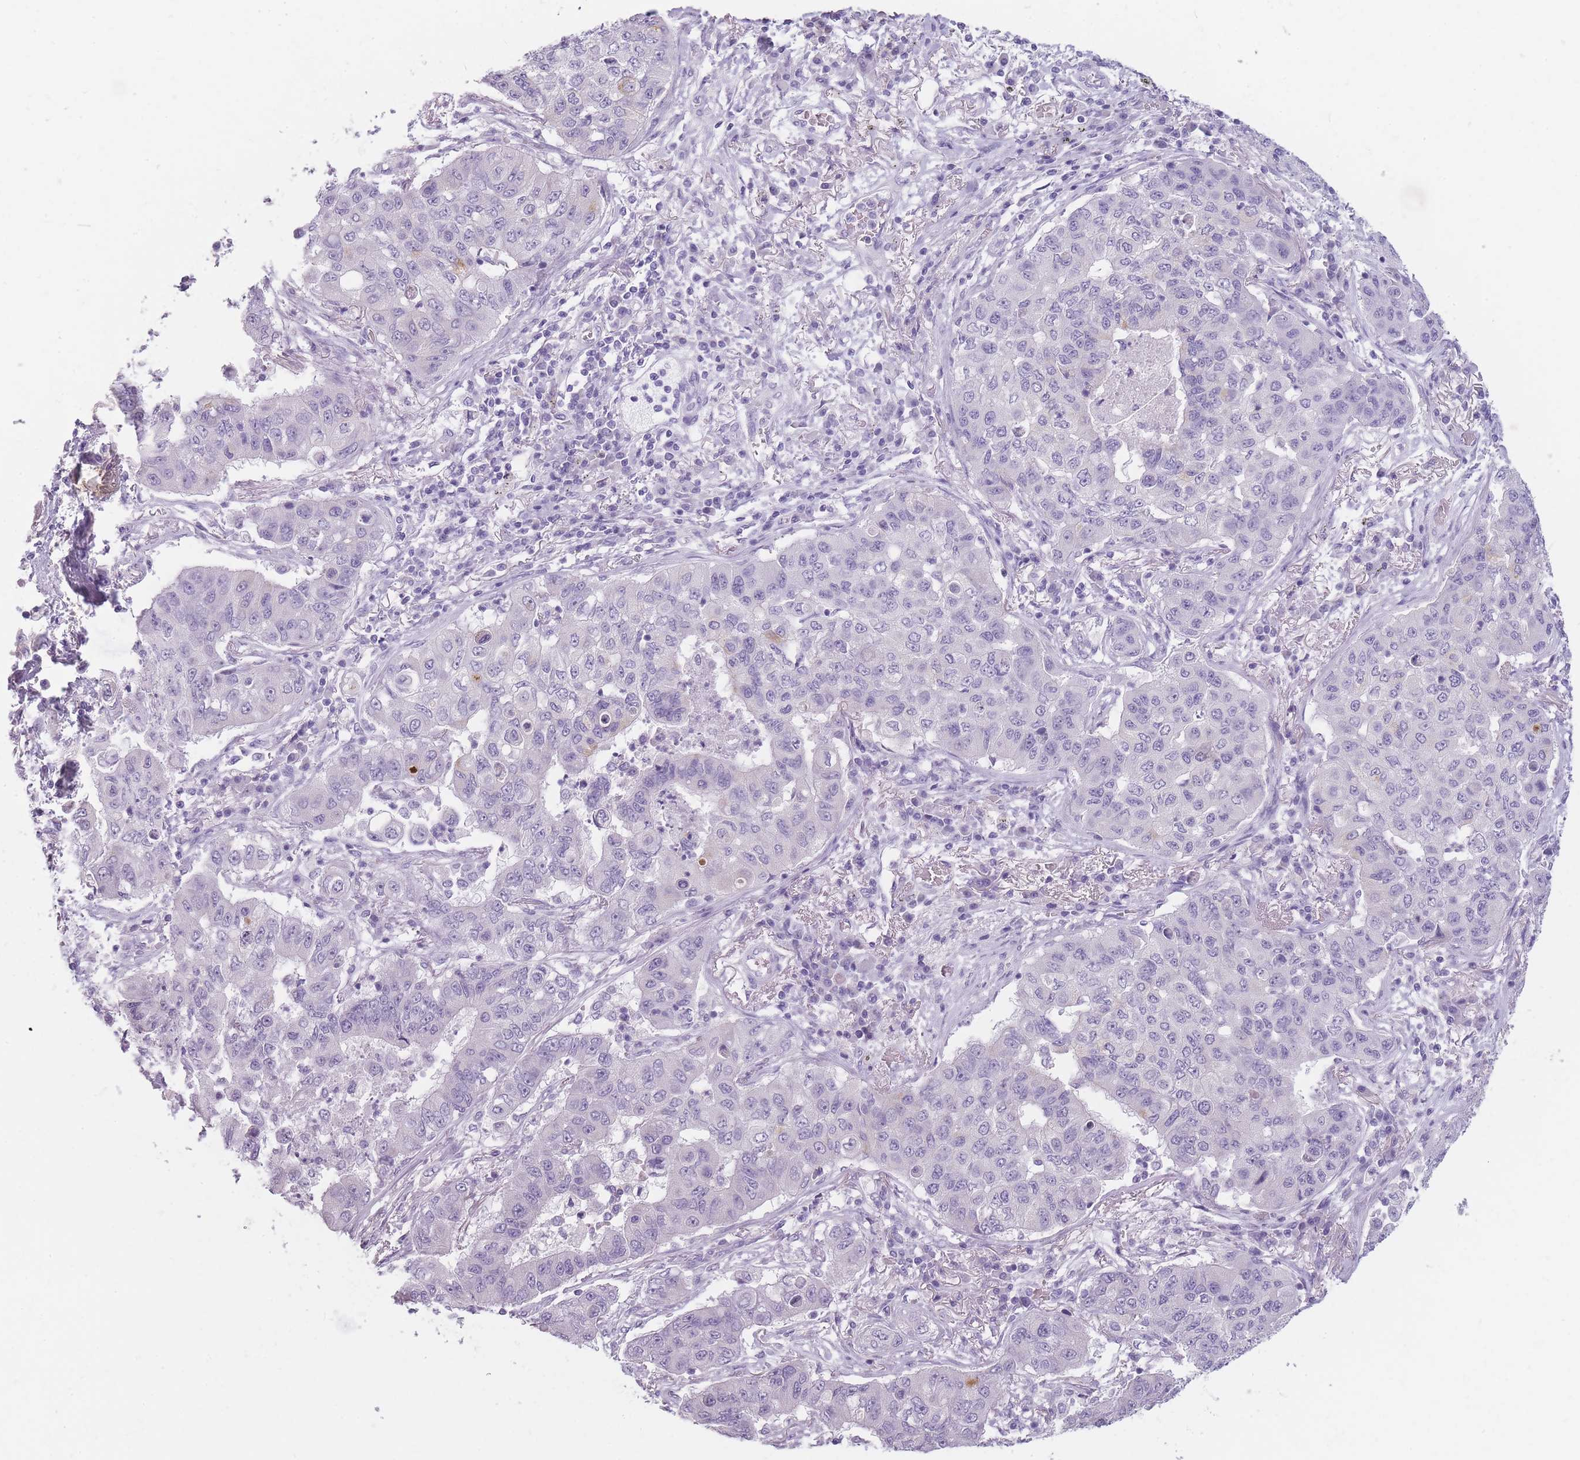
{"staining": {"intensity": "negative", "quantity": "none", "location": "none"}, "tissue": "lung cancer", "cell_type": "Tumor cells", "image_type": "cancer", "snomed": [{"axis": "morphology", "description": "Squamous cell carcinoma, NOS"}, {"axis": "topography", "description": "Lung"}], "caption": "This photomicrograph is of squamous cell carcinoma (lung) stained with IHC to label a protein in brown with the nuclei are counter-stained blue. There is no positivity in tumor cells.", "gene": "CCNO", "patient": {"sex": "male", "age": 74}}